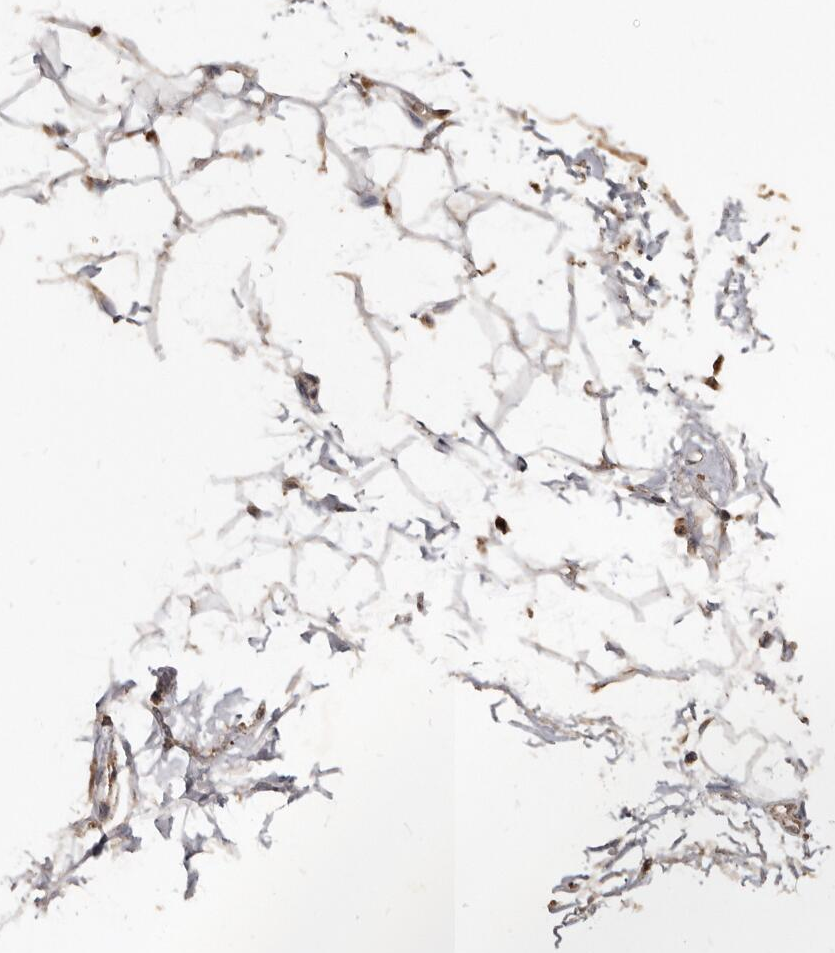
{"staining": {"intensity": "moderate", "quantity": ">75%", "location": "cytoplasmic/membranous"}, "tissue": "adipose tissue", "cell_type": "Adipocytes", "image_type": "normal", "snomed": [{"axis": "morphology", "description": "Normal tissue, NOS"}, {"axis": "morphology", "description": "Adenocarcinoma, NOS"}, {"axis": "topography", "description": "Pancreas"}, {"axis": "topography", "description": "Peripheral nerve tissue"}], "caption": "Adipocytes demonstrate moderate cytoplasmic/membranous staining in approximately >75% of cells in unremarkable adipose tissue. (Stains: DAB in brown, nuclei in blue, Microscopy: brightfield microscopy at high magnification).", "gene": "OSGIN2", "patient": {"sex": "male", "age": 59}}